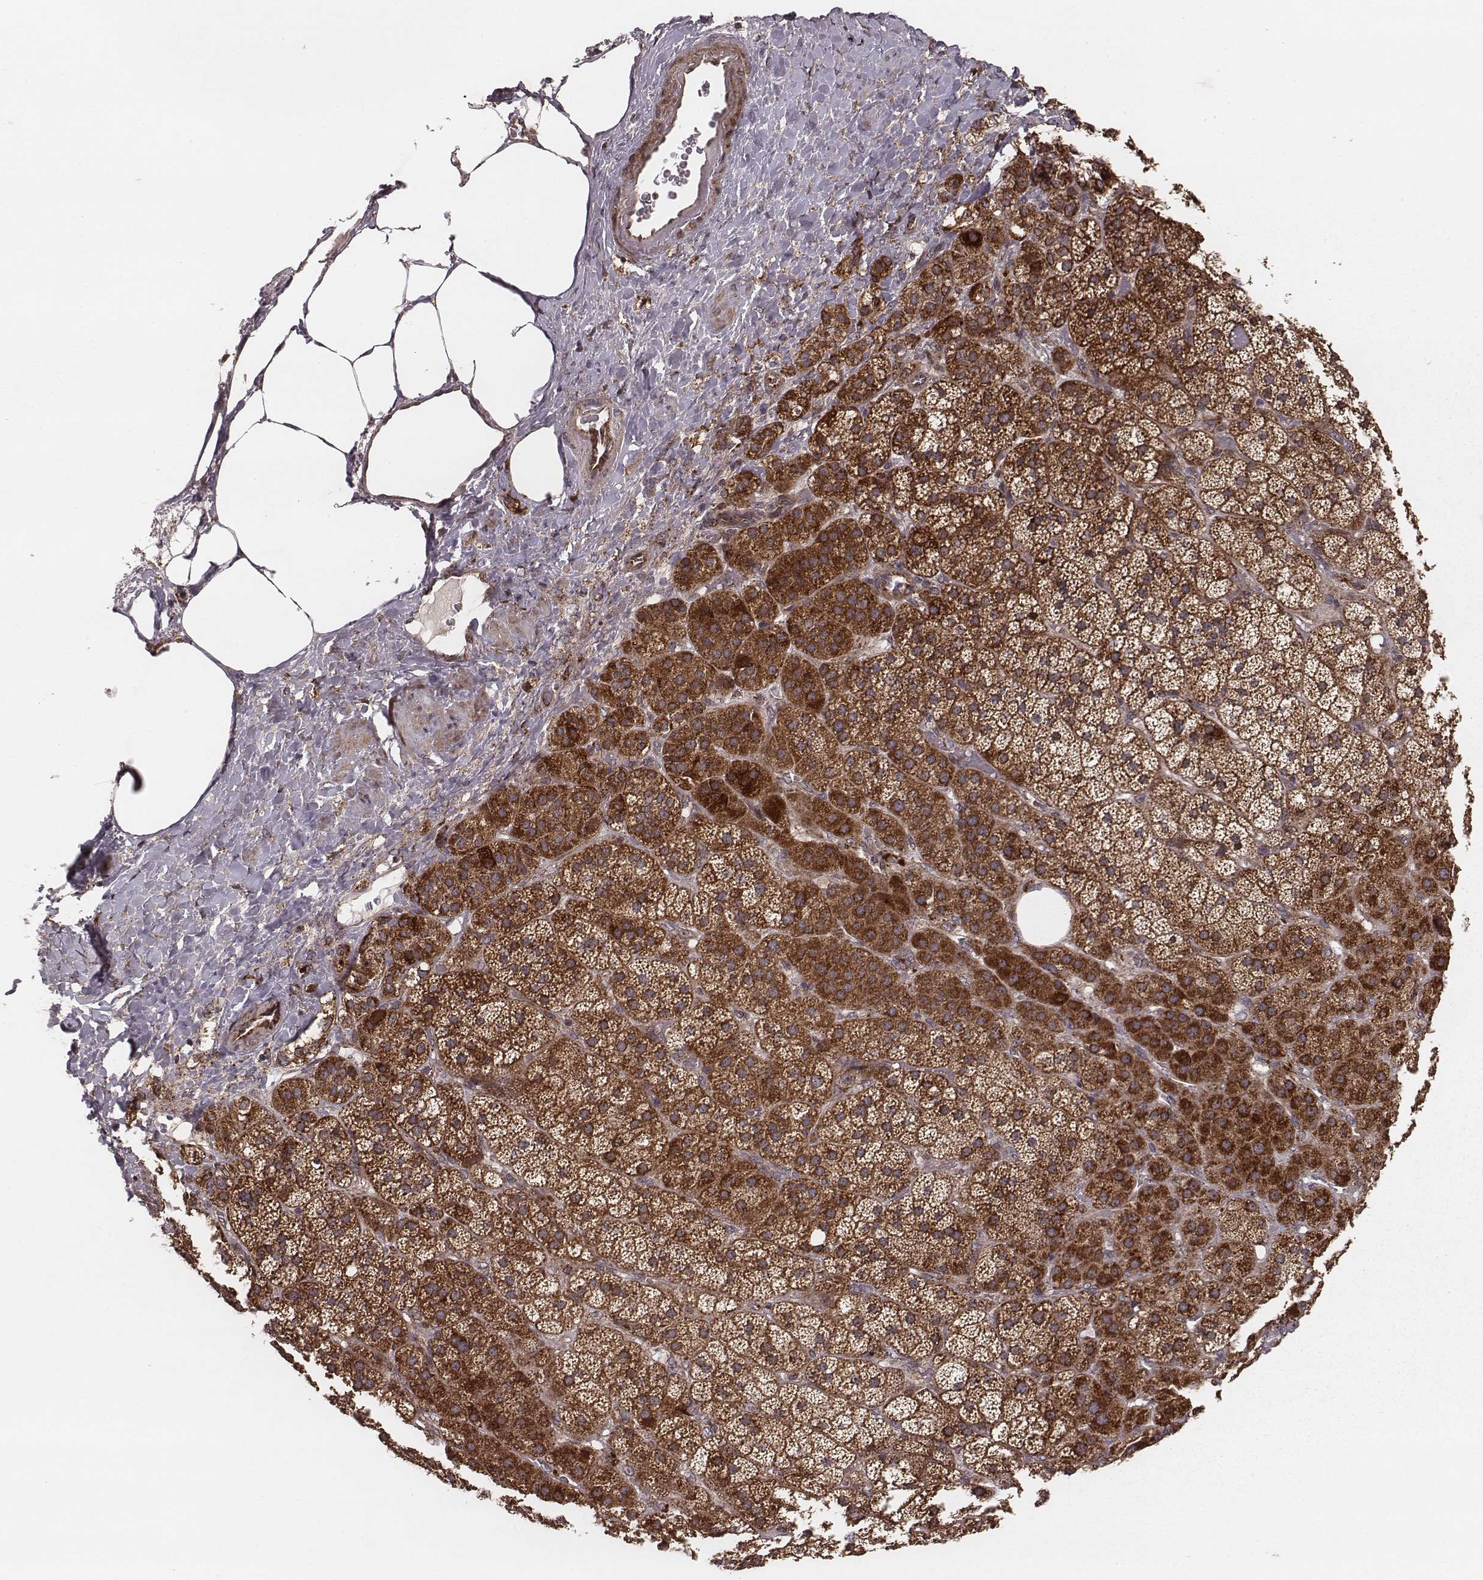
{"staining": {"intensity": "strong", "quantity": ">75%", "location": "cytoplasmic/membranous"}, "tissue": "adrenal gland", "cell_type": "Glandular cells", "image_type": "normal", "snomed": [{"axis": "morphology", "description": "Normal tissue, NOS"}, {"axis": "topography", "description": "Adrenal gland"}], "caption": "DAB immunohistochemical staining of normal human adrenal gland reveals strong cytoplasmic/membranous protein expression in approximately >75% of glandular cells.", "gene": "ZDHHC21", "patient": {"sex": "male", "age": 57}}